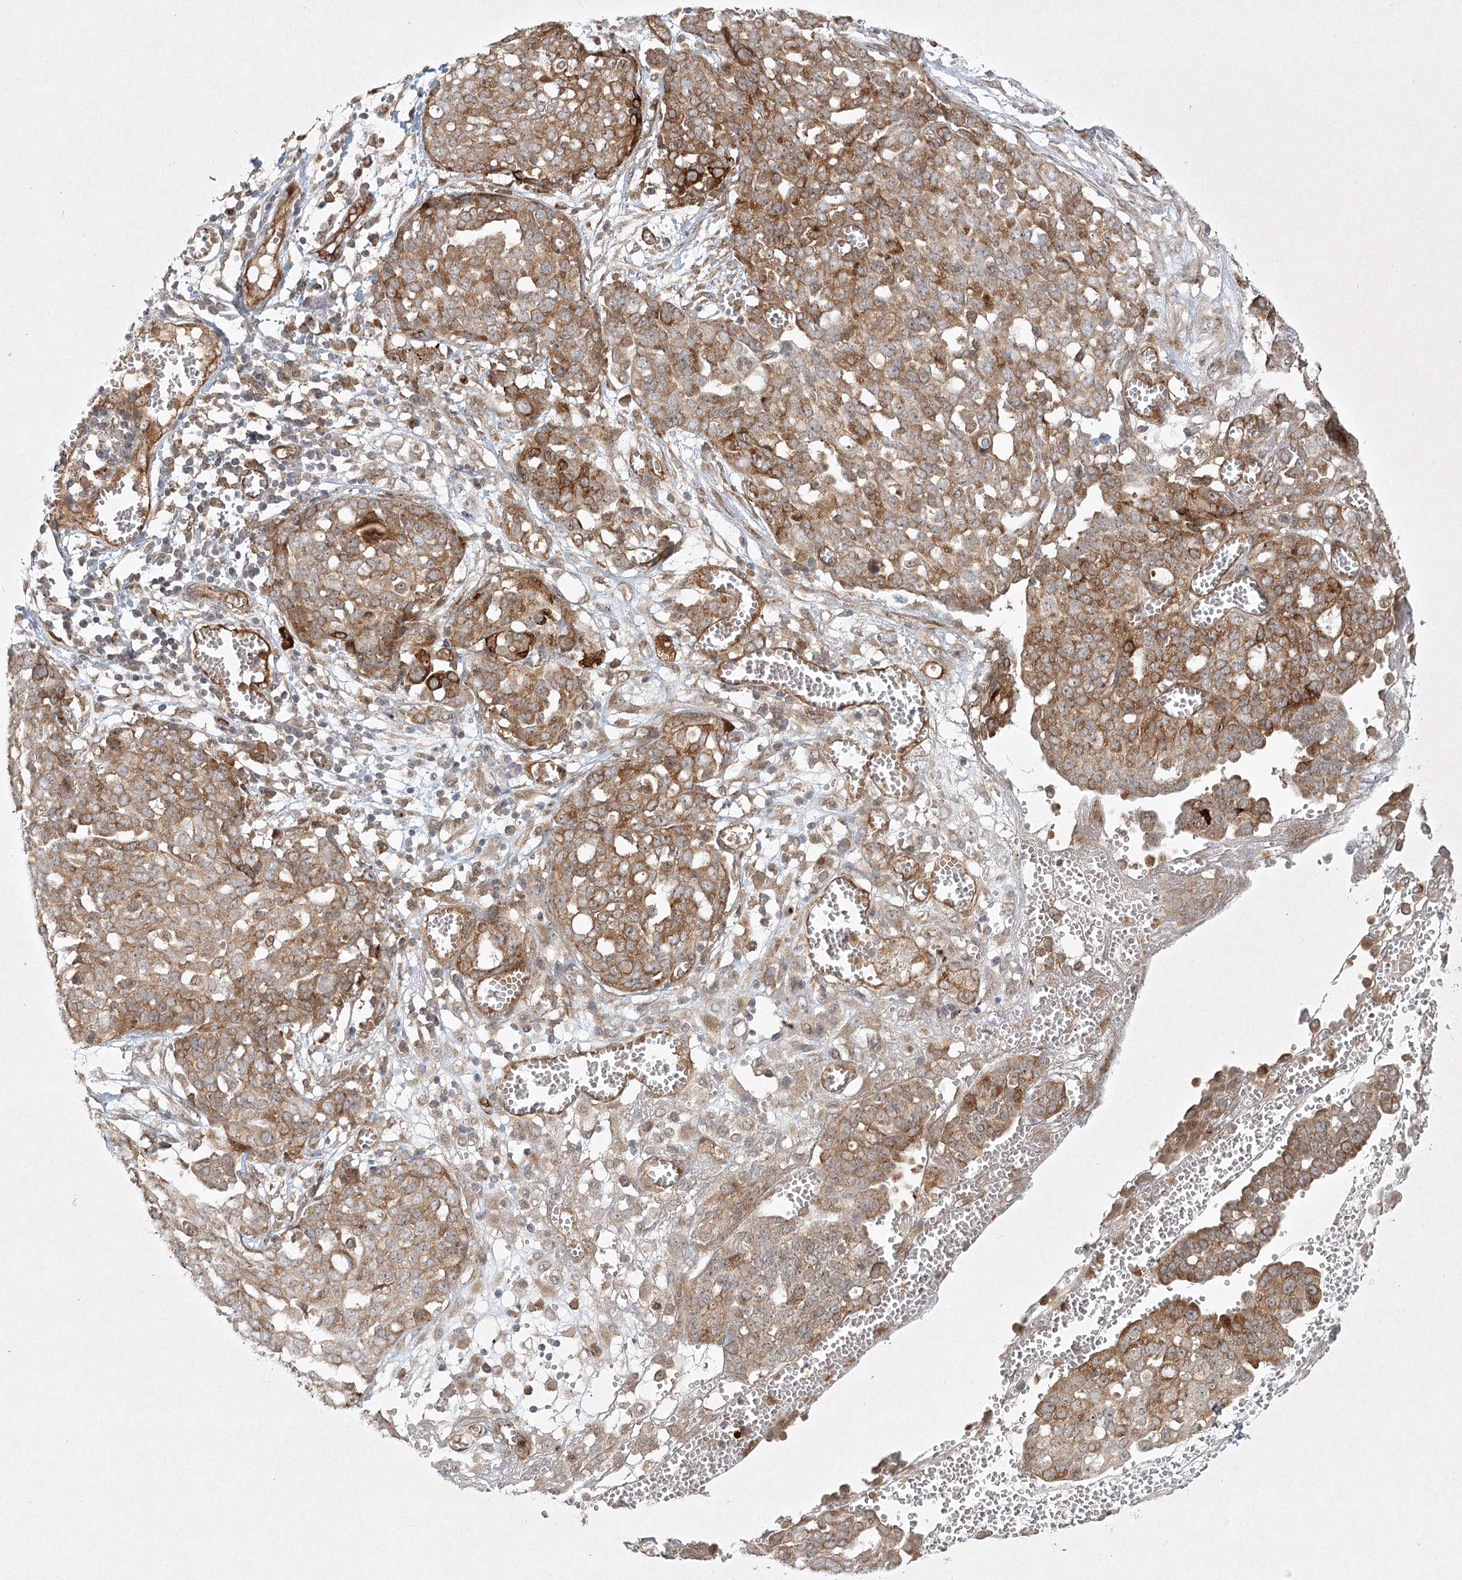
{"staining": {"intensity": "moderate", "quantity": ">75%", "location": "cytoplasmic/membranous"}, "tissue": "ovarian cancer", "cell_type": "Tumor cells", "image_type": "cancer", "snomed": [{"axis": "morphology", "description": "Cystadenocarcinoma, serous, NOS"}, {"axis": "topography", "description": "Soft tissue"}, {"axis": "topography", "description": "Ovary"}], "caption": "Protein staining demonstrates moderate cytoplasmic/membranous positivity in about >75% of tumor cells in serous cystadenocarcinoma (ovarian).", "gene": "ARHGAP31", "patient": {"sex": "female", "age": 57}}